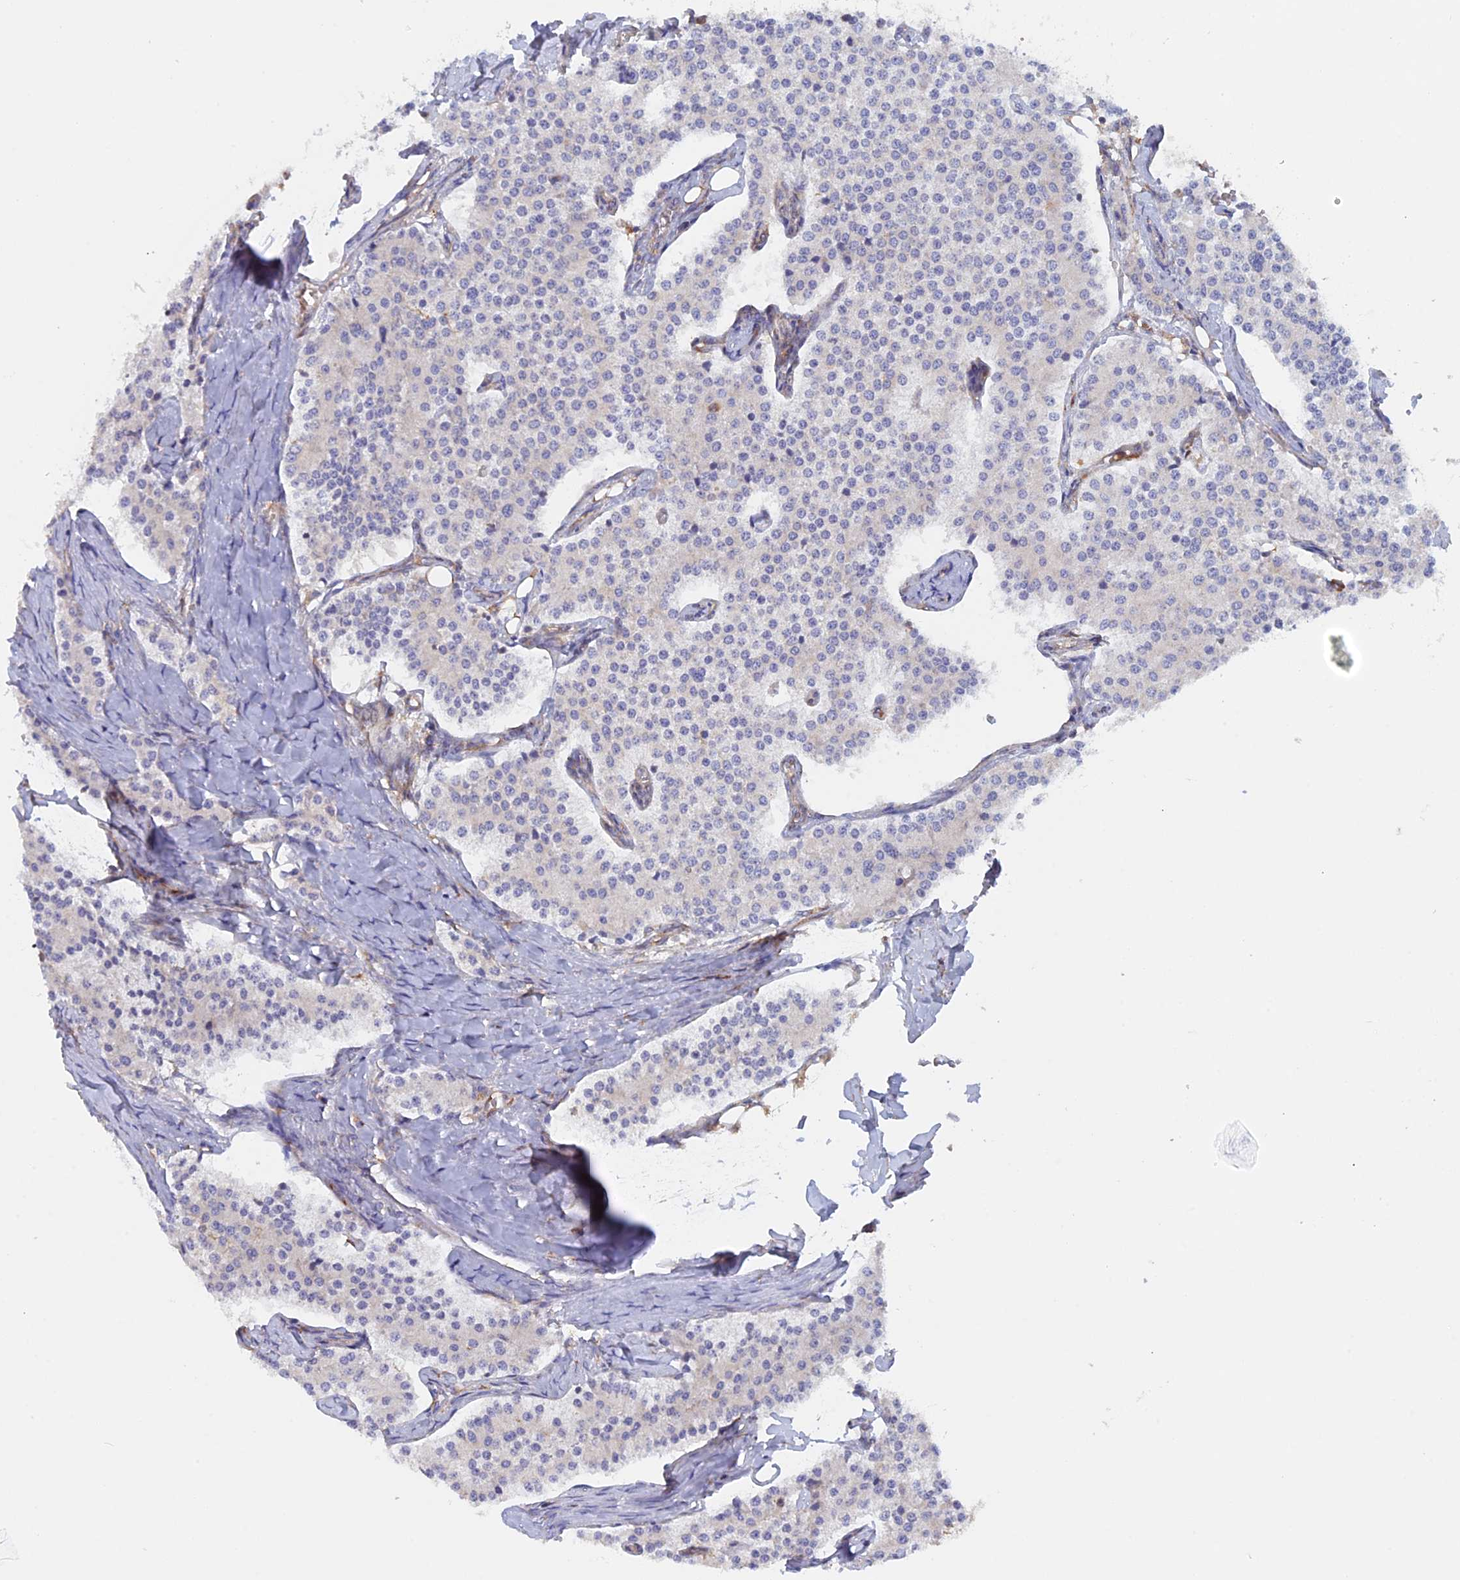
{"staining": {"intensity": "negative", "quantity": "none", "location": "none"}, "tissue": "carcinoid", "cell_type": "Tumor cells", "image_type": "cancer", "snomed": [{"axis": "morphology", "description": "Carcinoid, malignant, NOS"}, {"axis": "topography", "description": "Colon"}], "caption": "There is no significant expression in tumor cells of carcinoid (malignant).", "gene": "GMIP", "patient": {"sex": "female", "age": 52}}